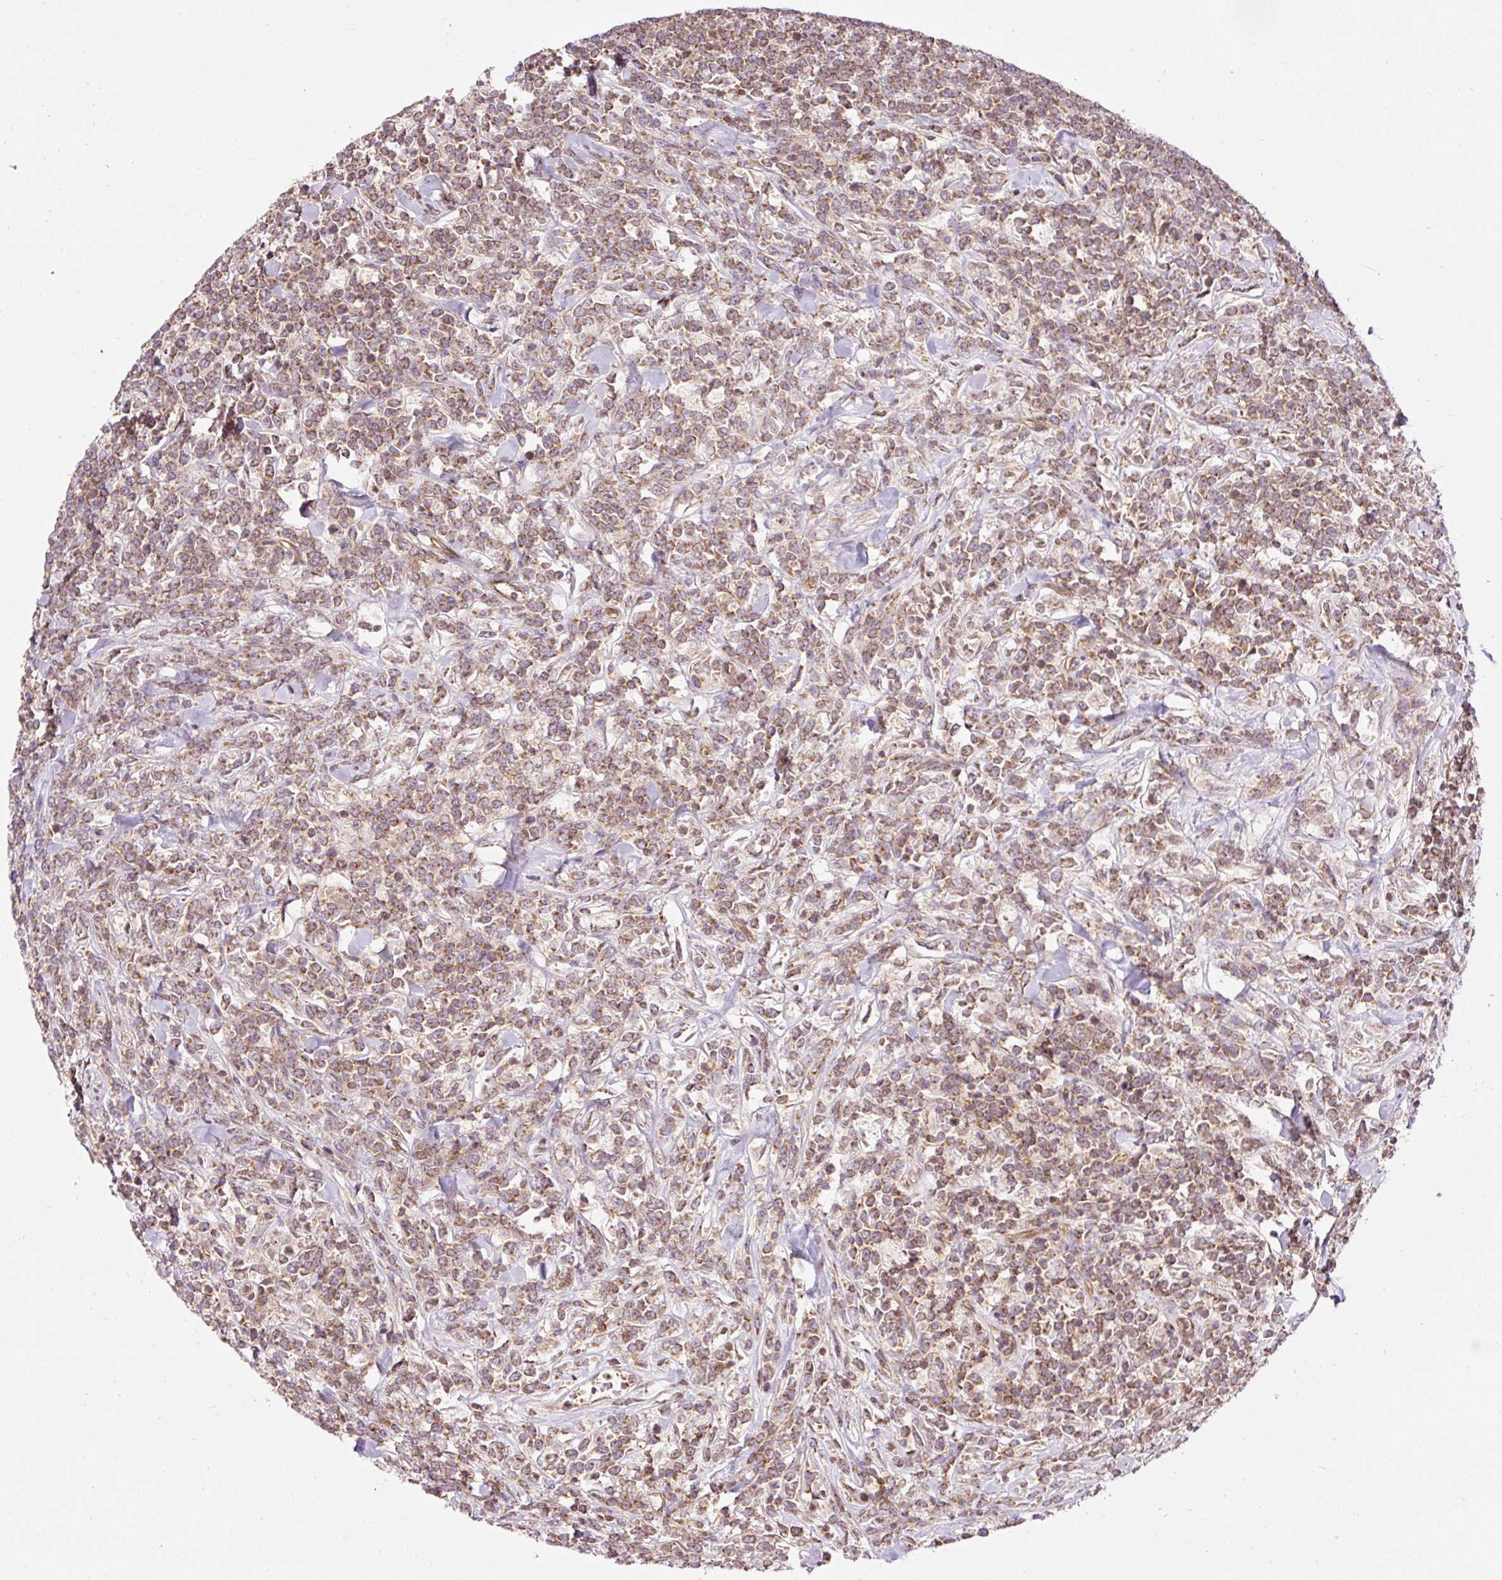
{"staining": {"intensity": "moderate", "quantity": ">75%", "location": "cytoplasmic/membranous"}, "tissue": "lymphoma", "cell_type": "Tumor cells", "image_type": "cancer", "snomed": [{"axis": "morphology", "description": "Malignant lymphoma, non-Hodgkin's type, High grade"}, {"axis": "topography", "description": "Small intestine"}, {"axis": "topography", "description": "Colon"}], "caption": "Protein staining of high-grade malignant lymphoma, non-Hodgkin's type tissue shows moderate cytoplasmic/membranous positivity in about >75% of tumor cells.", "gene": "ADCY4", "patient": {"sex": "male", "age": 8}}